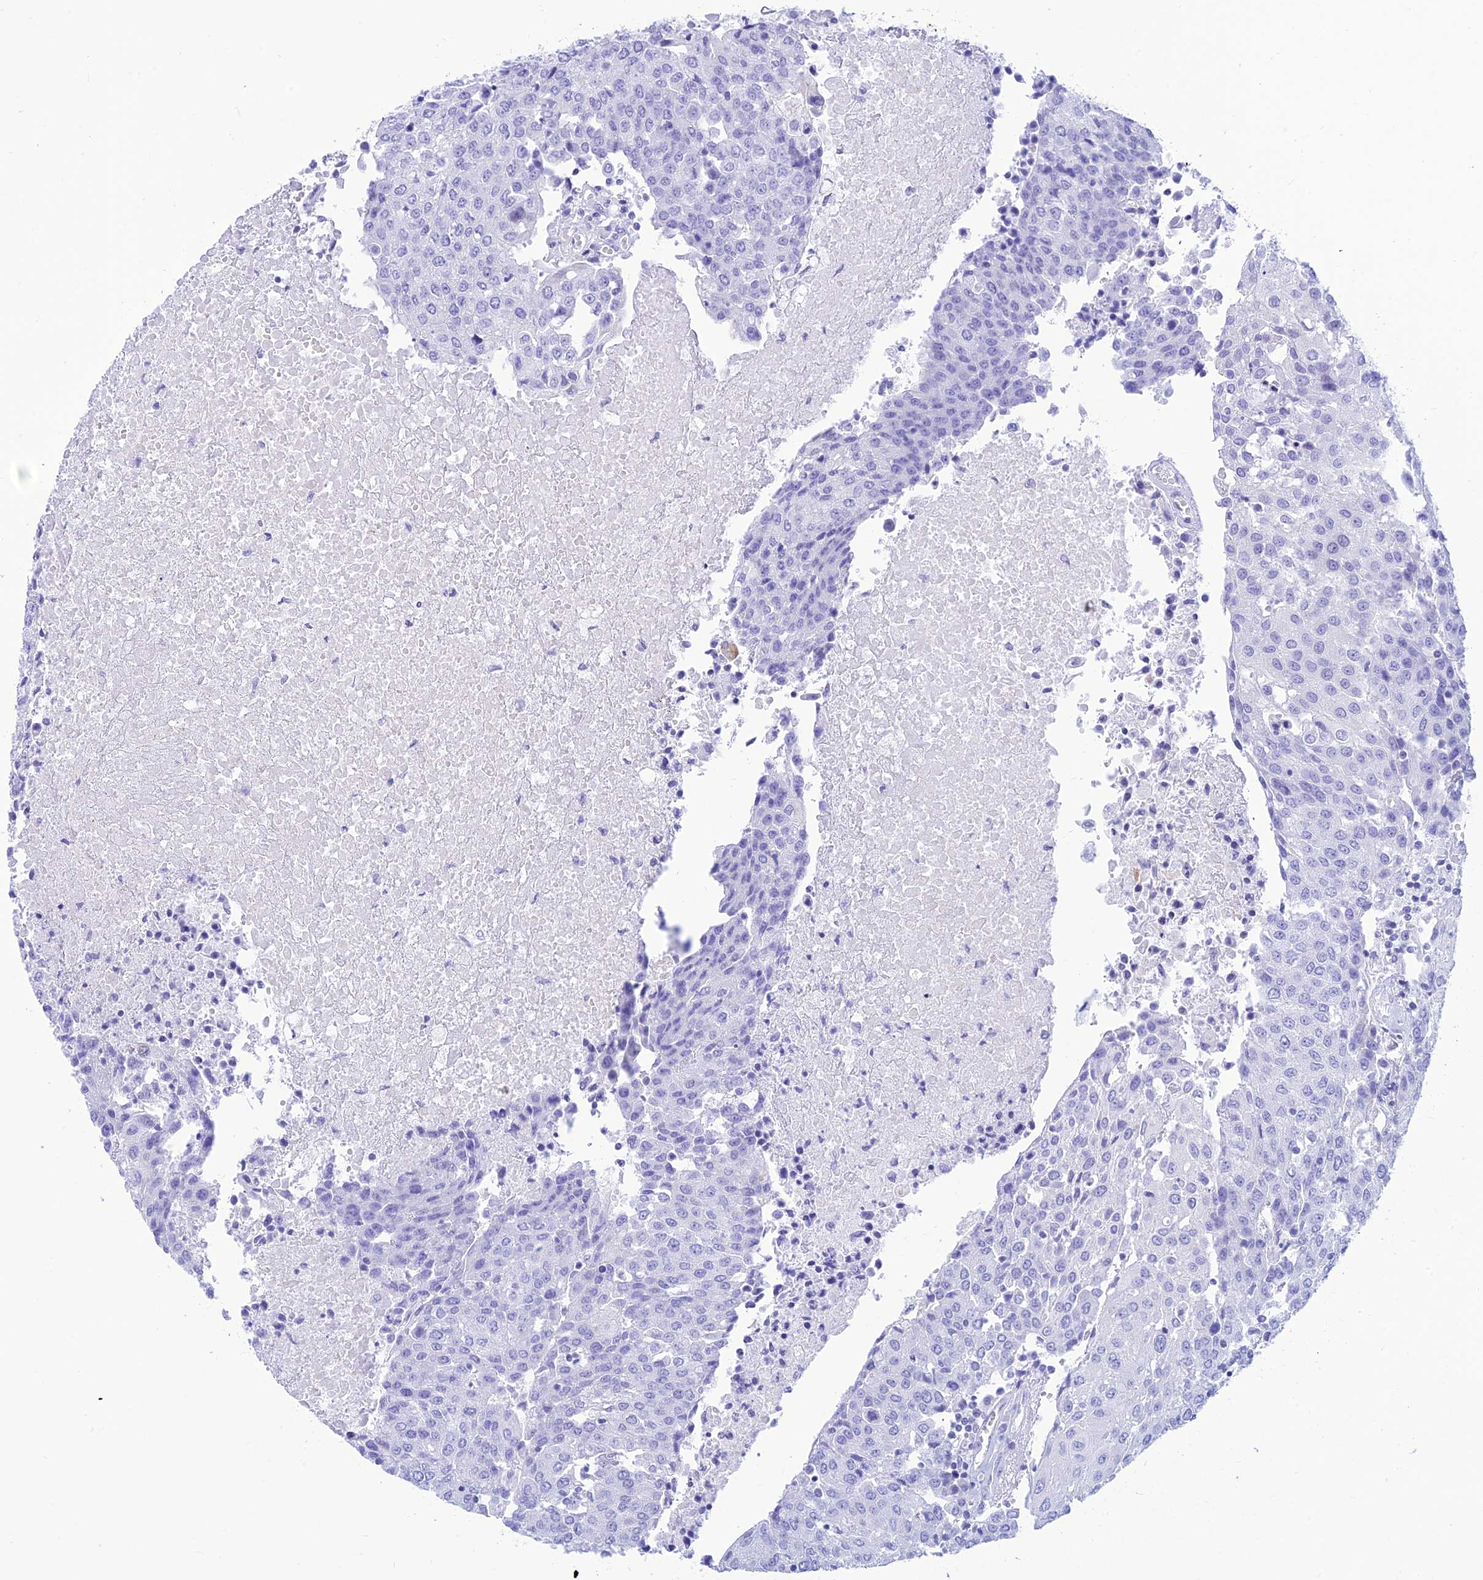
{"staining": {"intensity": "negative", "quantity": "none", "location": "none"}, "tissue": "urothelial cancer", "cell_type": "Tumor cells", "image_type": "cancer", "snomed": [{"axis": "morphology", "description": "Urothelial carcinoma, High grade"}, {"axis": "topography", "description": "Urinary bladder"}], "caption": "A micrograph of urothelial cancer stained for a protein shows no brown staining in tumor cells. (DAB immunohistochemistry (IHC) visualized using brightfield microscopy, high magnification).", "gene": "PRNP", "patient": {"sex": "female", "age": 85}}